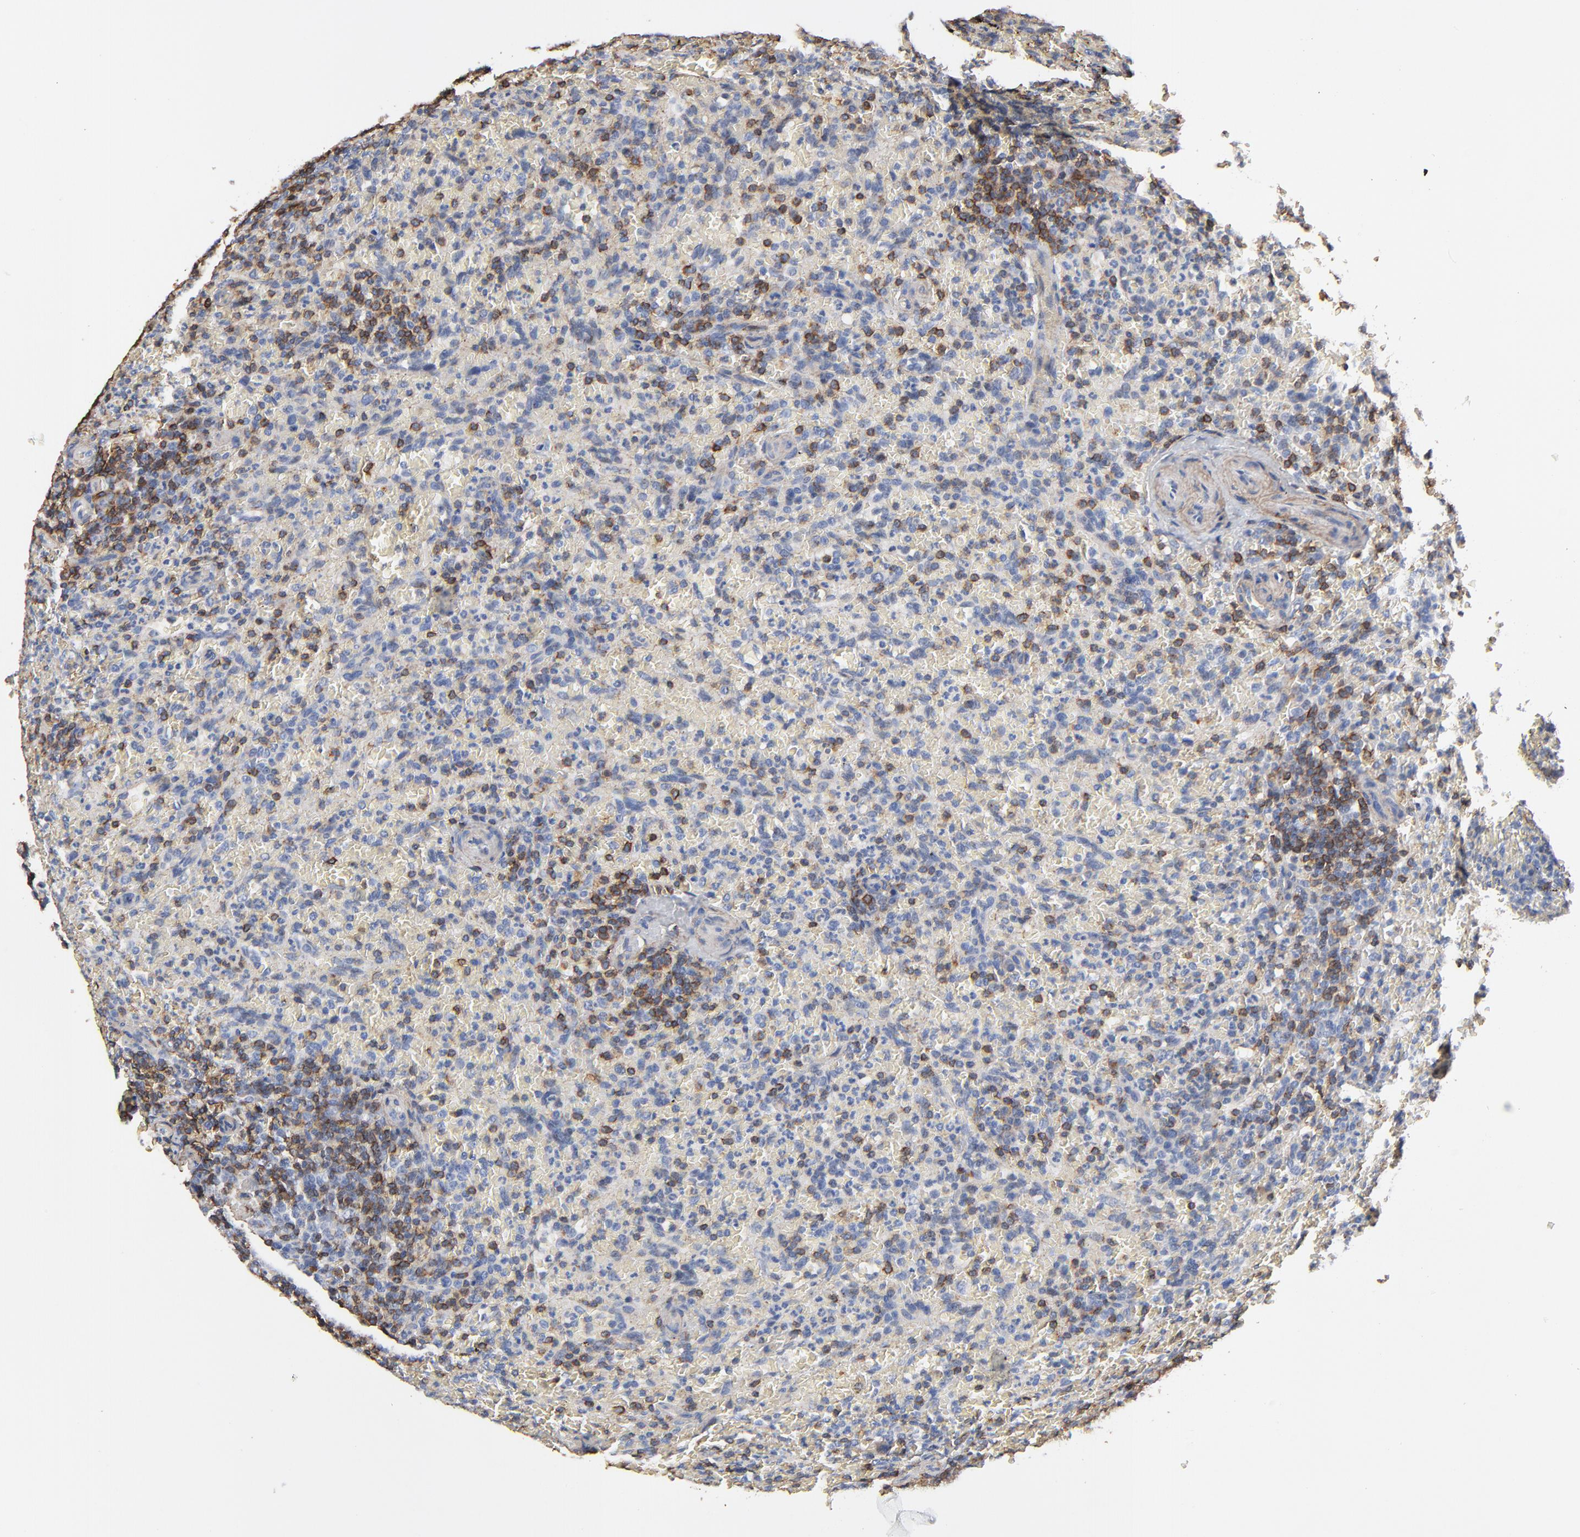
{"staining": {"intensity": "negative", "quantity": "none", "location": "none"}, "tissue": "lymphoma", "cell_type": "Tumor cells", "image_type": "cancer", "snomed": [{"axis": "morphology", "description": "Malignant lymphoma, non-Hodgkin's type, Low grade"}, {"axis": "topography", "description": "Spleen"}], "caption": "Tumor cells are negative for brown protein staining in malignant lymphoma, non-Hodgkin's type (low-grade).", "gene": "SKAP1", "patient": {"sex": "female", "age": 64}}